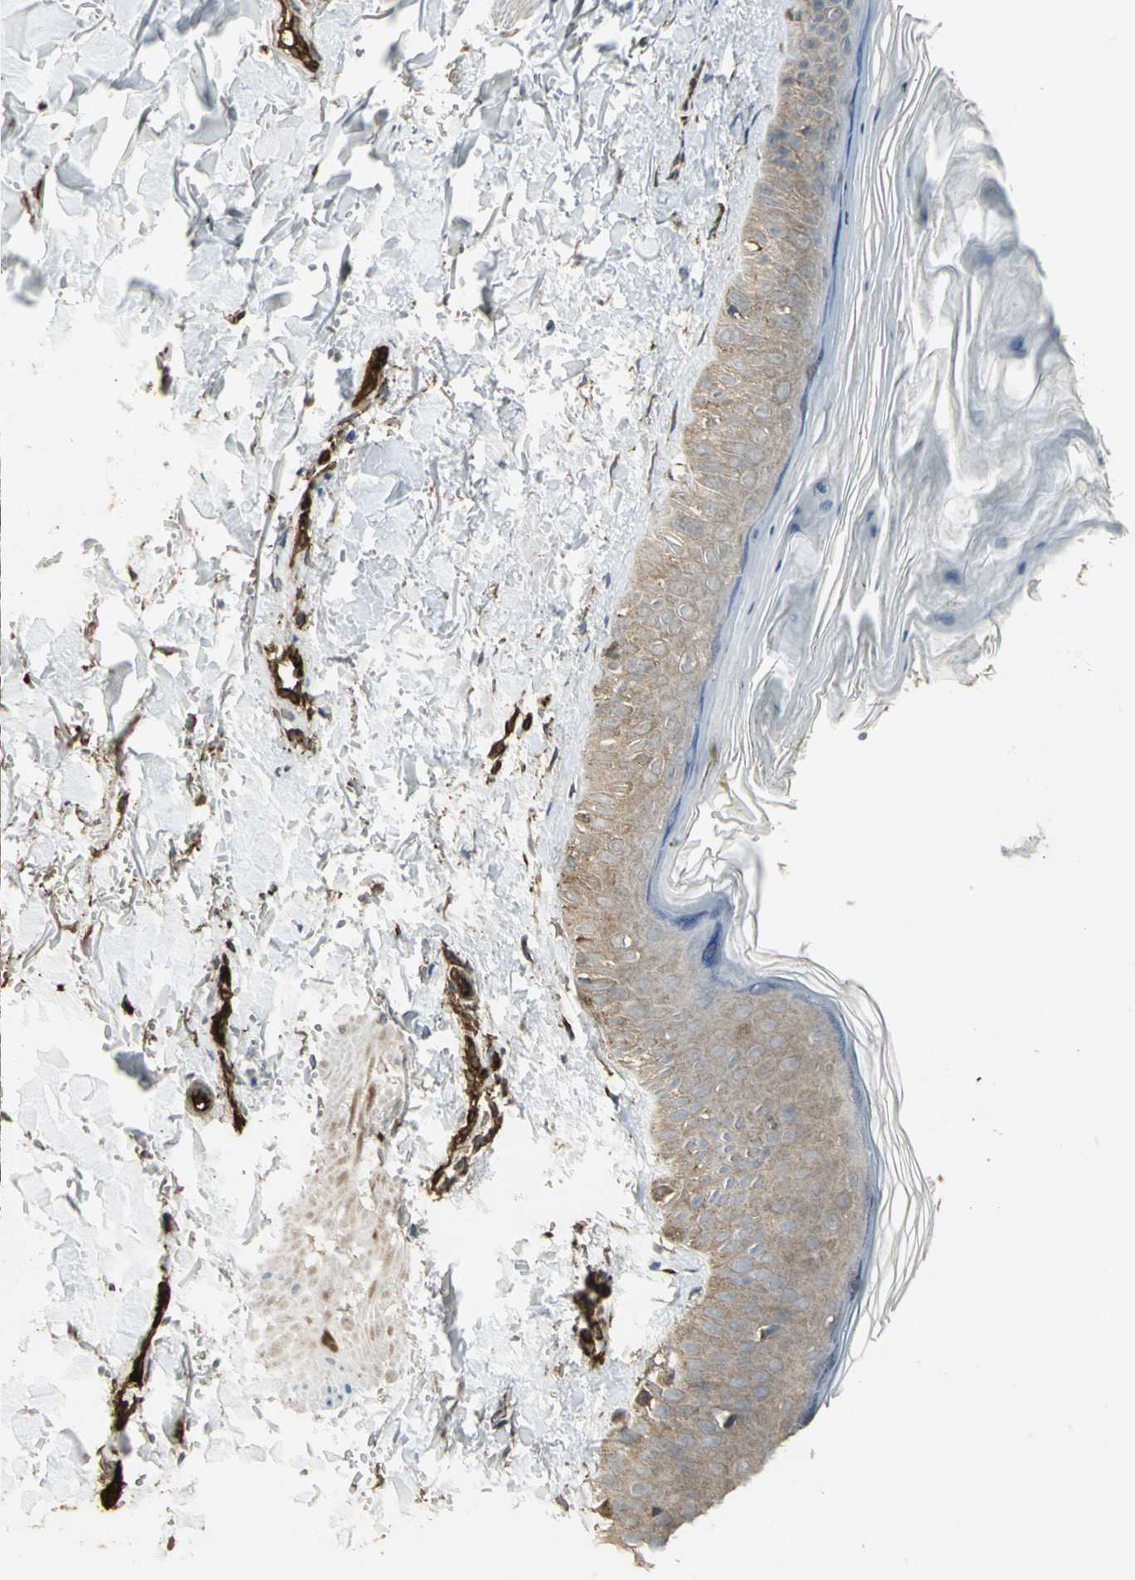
{"staining": {"intensity": "strong", "quantity": ">75%", "location": "cytoplasmic/membranous"}, "tissue": "skin", "cell_type": "Fibroblasts", "image_type": "normal", "snomed": [{"axis": "morphology", "description": "Normal tissue, NOS"}, {"axis": "topography", "description": "Skin"}], "caption": "Skin stained with a protein marker exhibits strong staining in fibroblasts.", "gene": "PRXL2B", "patient": {"sex": "male", "age": 71}}